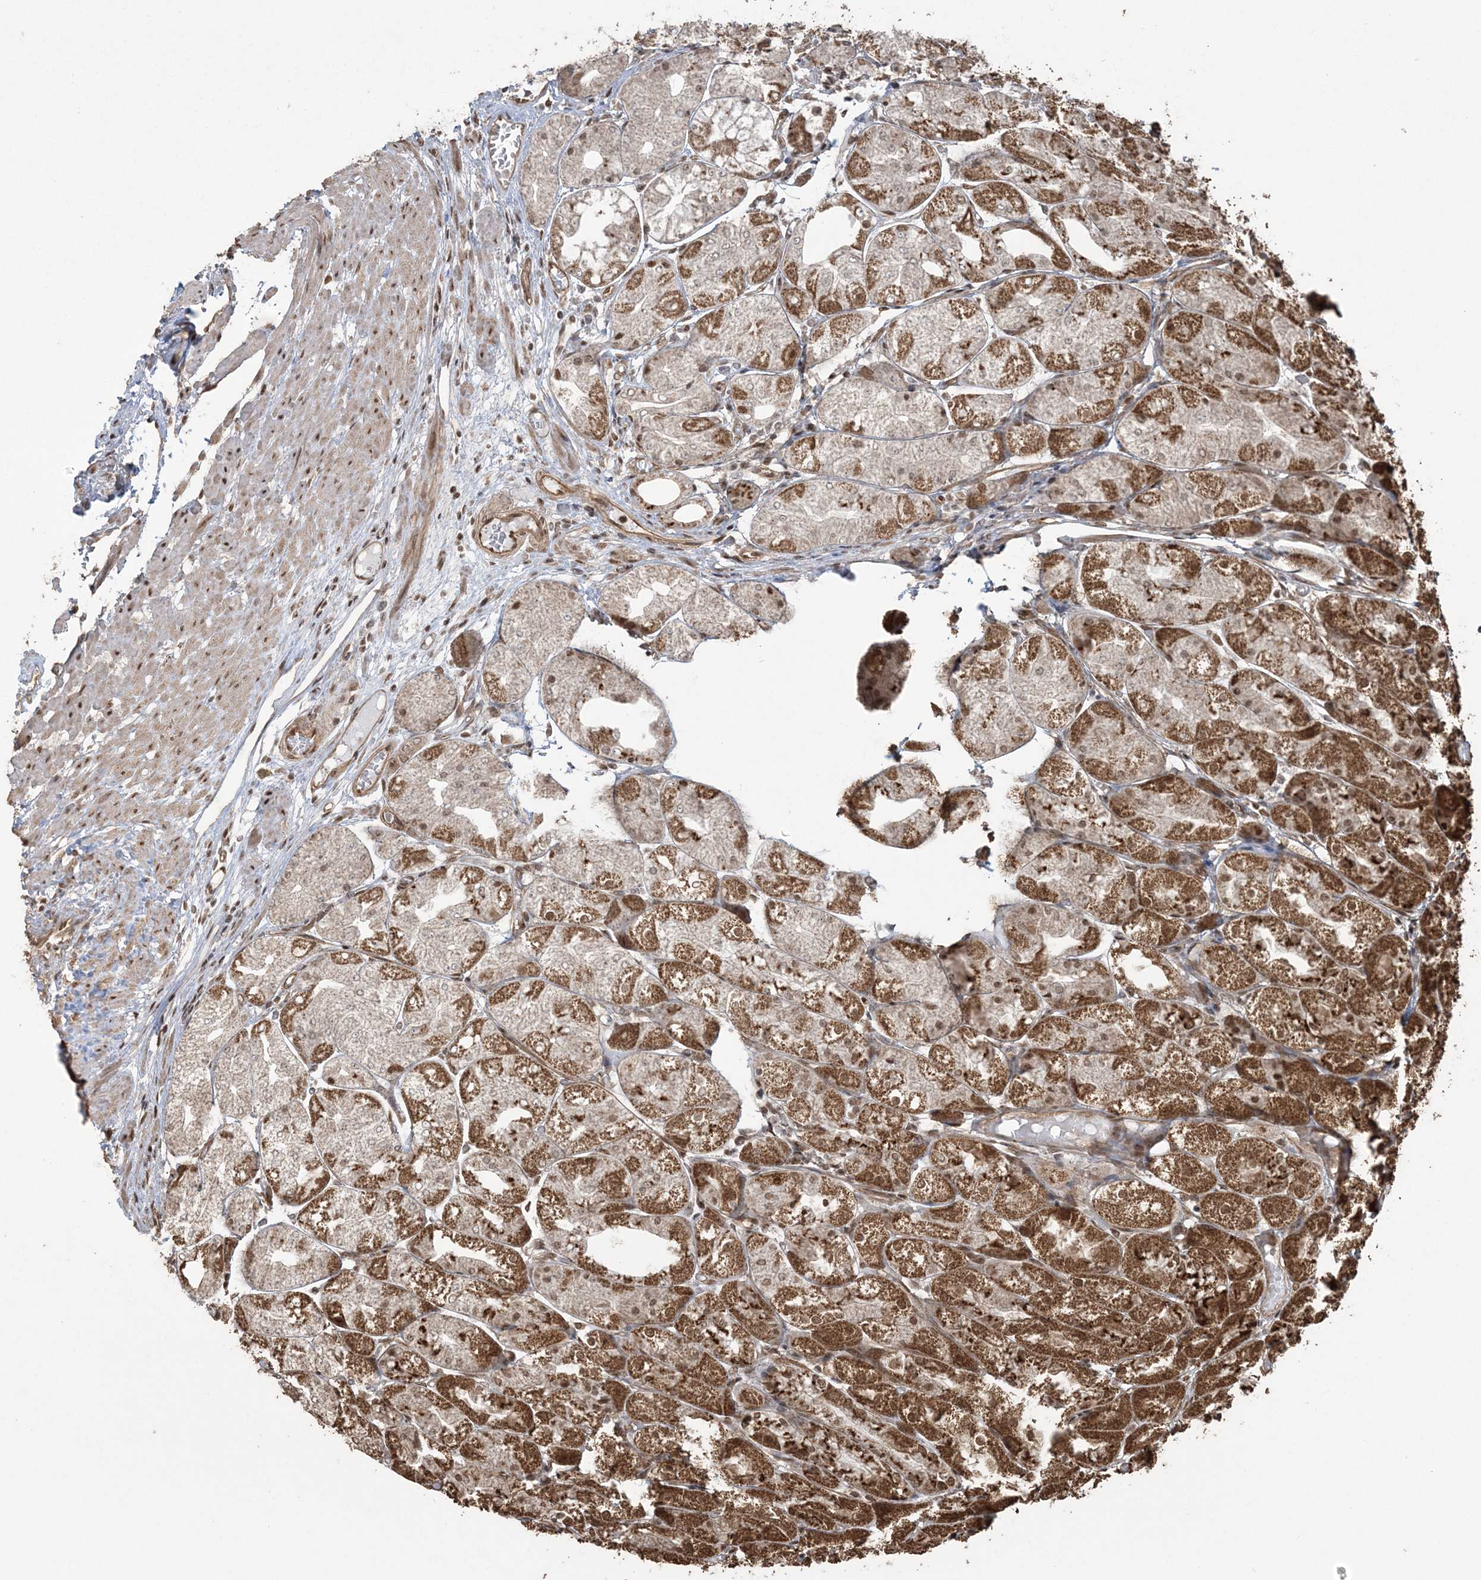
{"staining": {"intensity": "moderate", "quantity": ">75%", "location": "cytoplasmic/membranous,nuclear"}, "tissue": "stomach", "cell_type": "Glandular cells", "image_type": "normal", "snomed": [{"axis": "morphology", "description": "Normal tissue, NOS"}, {"axis": "topography", "description": "Stomach, upper"}], "caption": "A histopathology image of human stomach stained for a protein shows moderate cytoplasmic/membranous,nuclear brown staining in glandular cells. (IHC, brightfield microscopy, high magnification).", "gene": "ZNF839", "patient": {"sex": "male", "age": 72}}